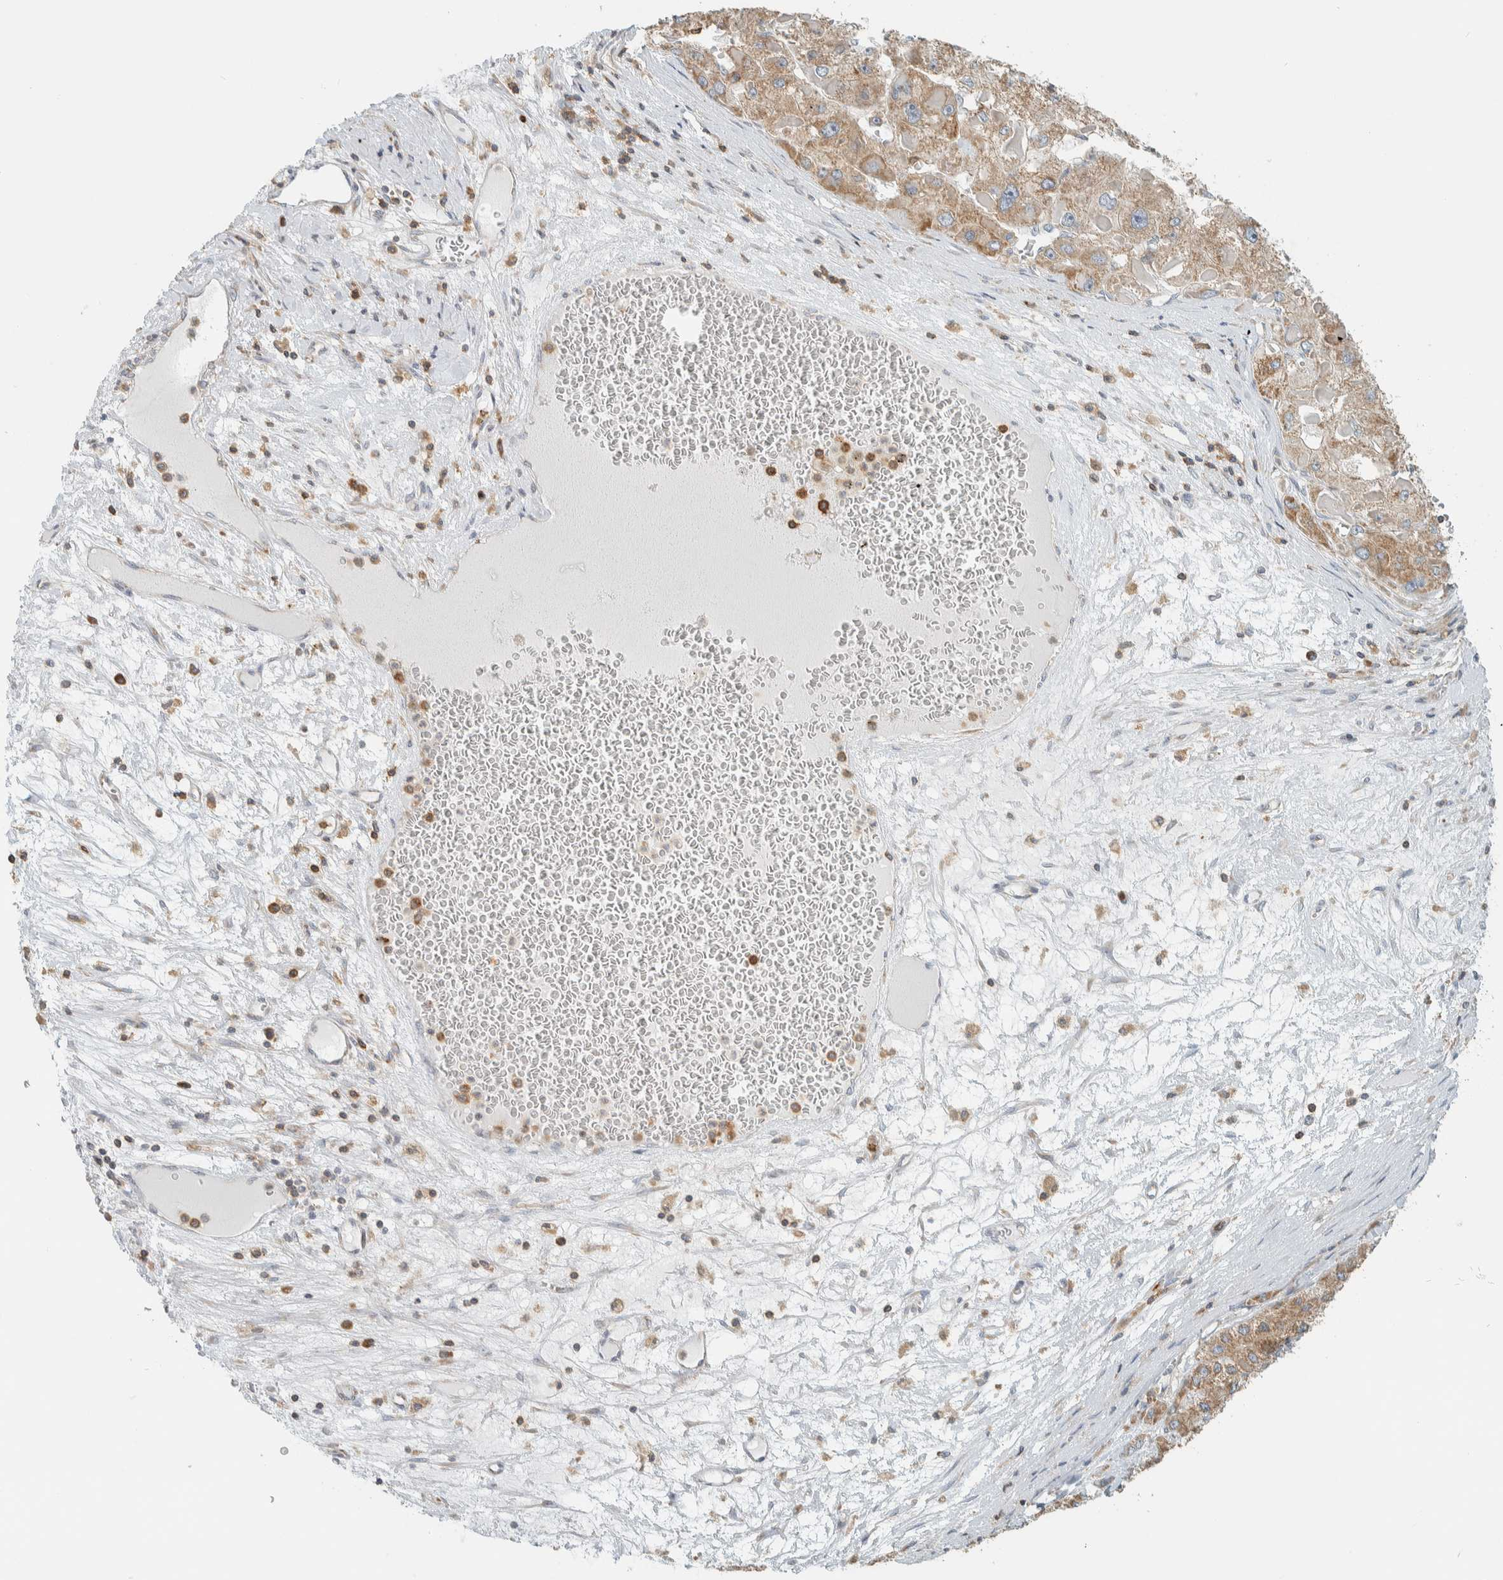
{"staining": {"intensity": "moderate", "quantity": ">75%", "location": "cytoplasmic/membranous"}, "tissue": "liver cancer", "cell_type": "Tumor cells", "image_type": "cancer", "snomed": [{"axis": "morphology", "description": "Carcinoma, Hepatocellular, NOS"}, {"axis": "topography", "description": "Liver"}], "caption": "A micrograph of liver cancer stained for a protein shows moderate cytoplasmic/membranous brown staining in tumor cells.", "gene": "CCDC57", "patient": {"sex": "female", "age": 73}}